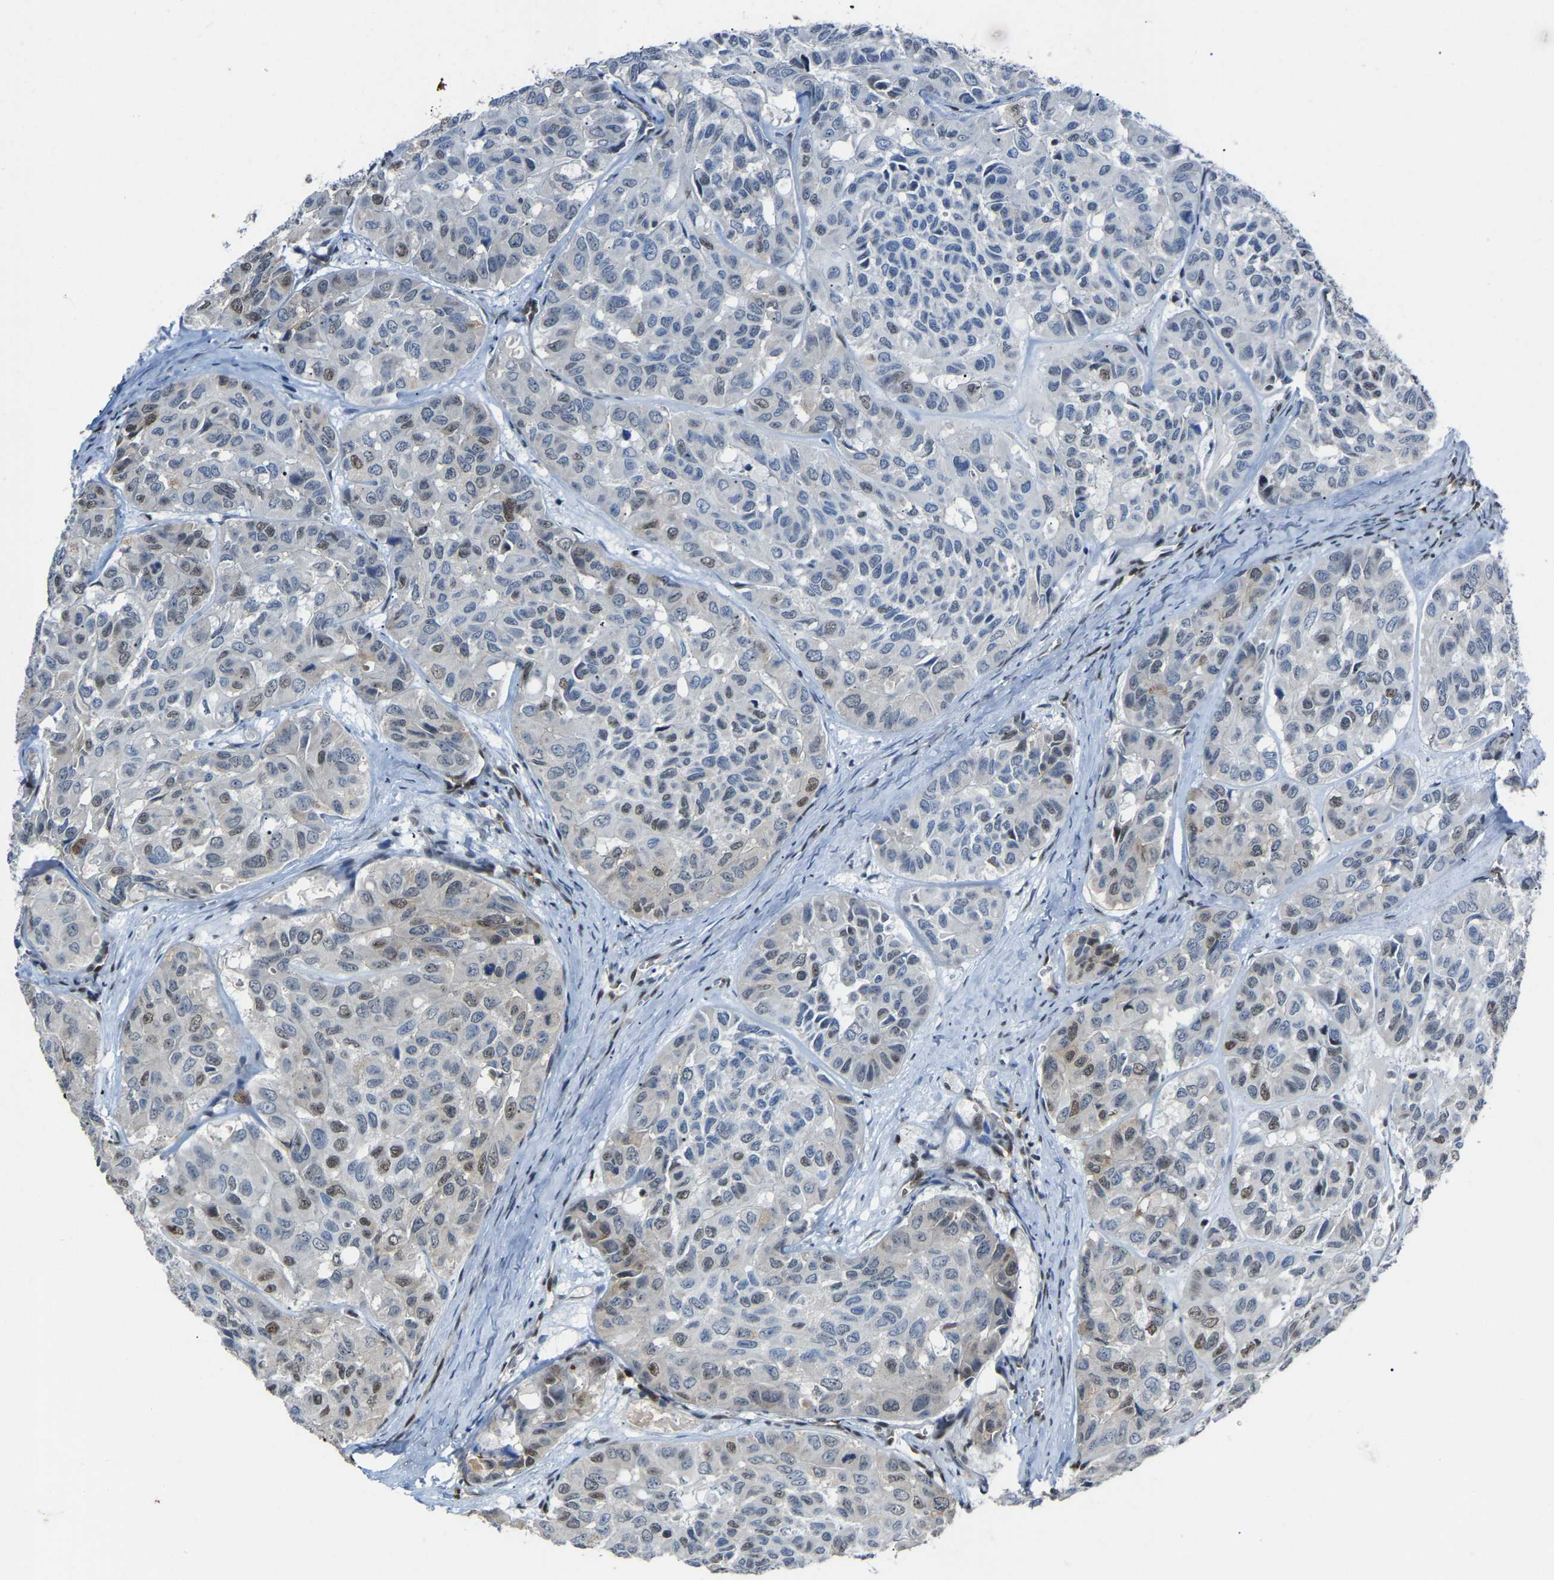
{"staining": {"intensity": "moderate", "quantity": "25%-75%", "location": "nuclear"}, "tissue": "head and neck cancer", "cell_type": "Tumor cells", "image_type": "cancer", "snomed": [{"axis": "morphology", "description": "Adenocarcinoma, NOS"}, {"axis": "topography", "description": "Salivary gland, NOS"}, {"axis": "topography", "description": "Head-Neck"}], "caption": "Immunohistochemistry staining of head and neck adenocarcinoma, which exhibits medium levels of moderate nuclear expression in approximately 25%-75% of tumor cells indicating moderate nuclear protein staining. The staining was performed using DAB (3,3'-diaminobenzidine) (brown) for protein detection and nuclei were counterstained in hematoxylin (blue).", "gene": "DDX5", "patient": {"sex": "female", "age": 76}}